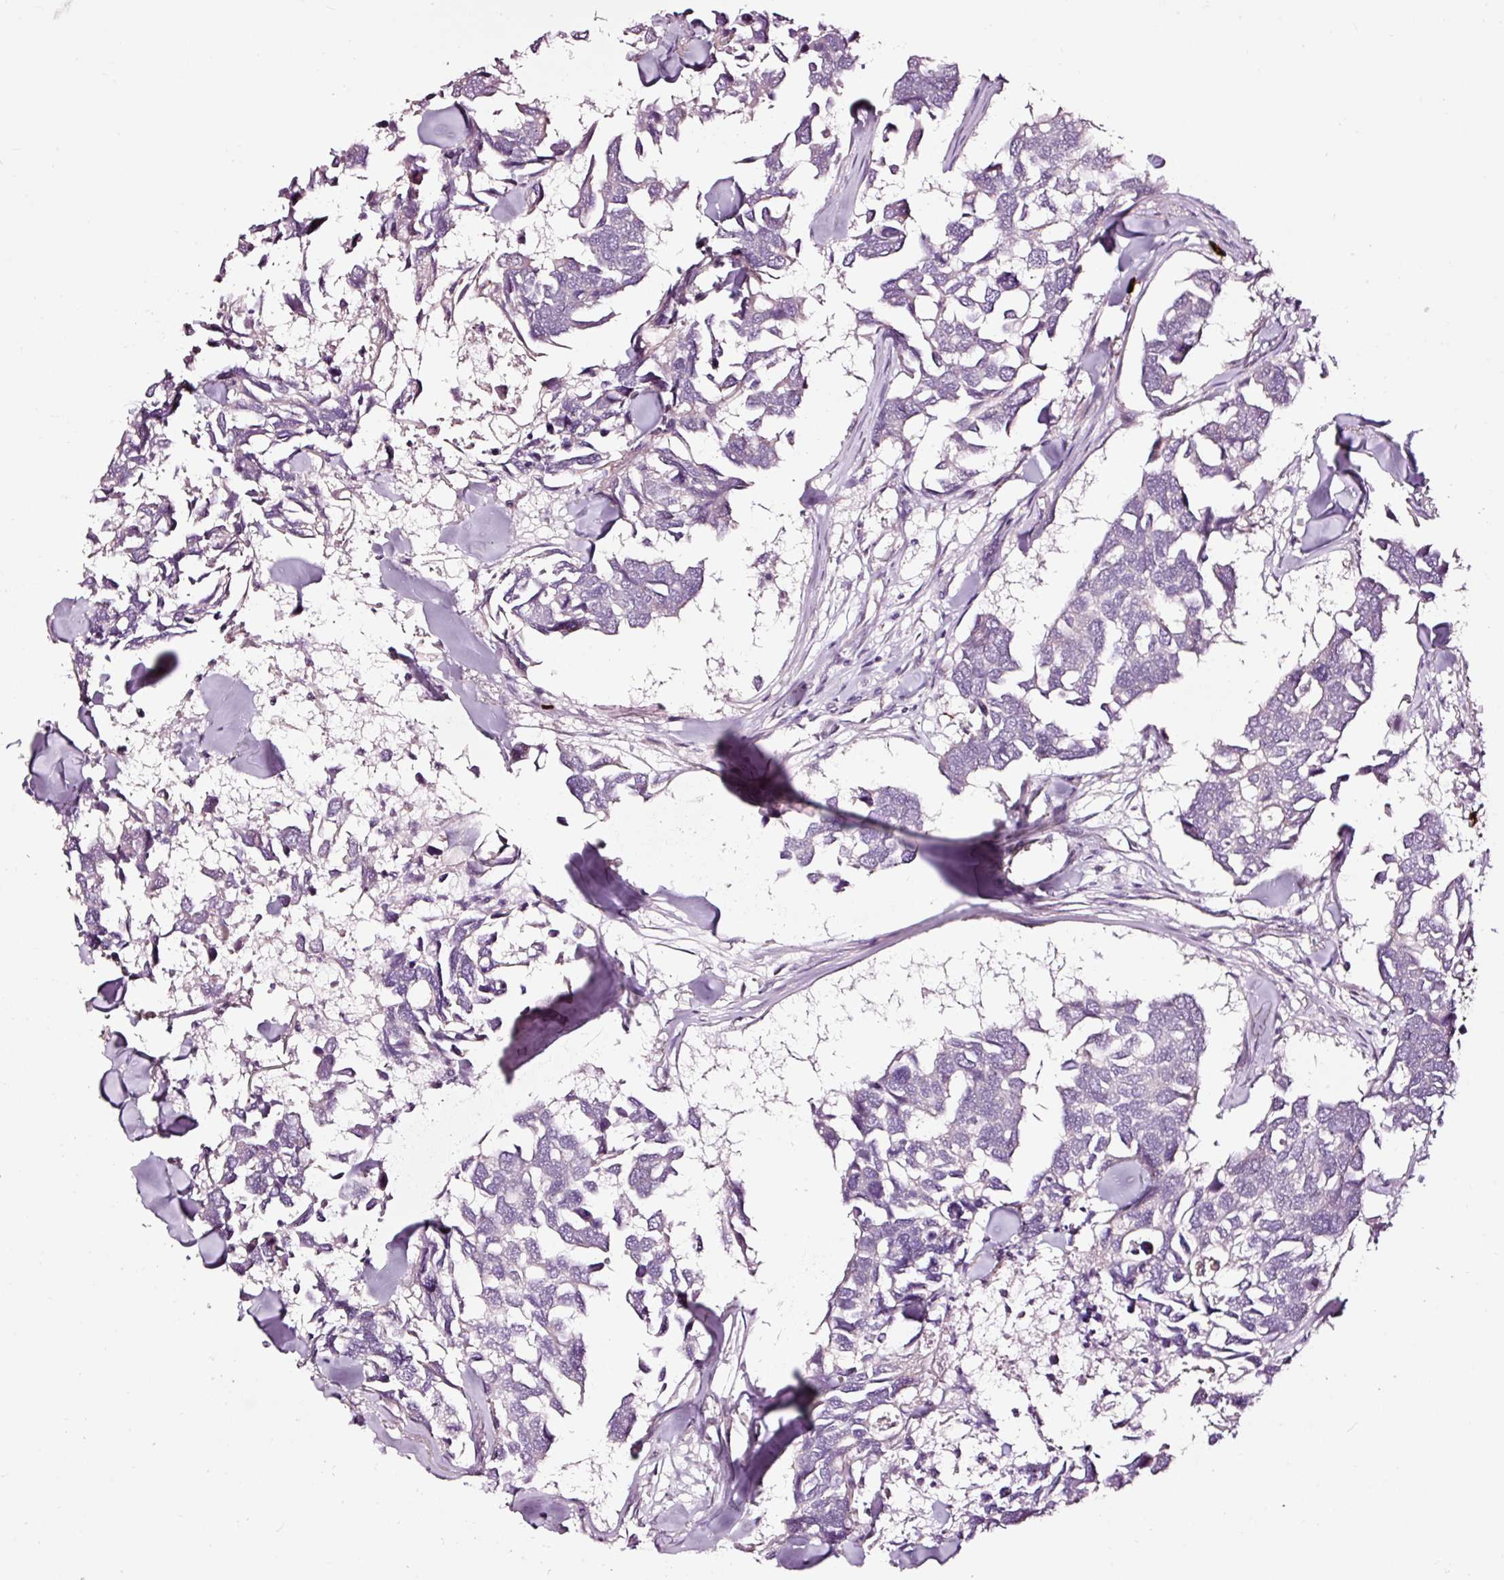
{"staining": {"intensity": "negative", "quantity": "none", "location": "none"}, "tissue": "breast cancer", "cell_type": "Tumor cells", "image_type": "cancer", "snomed": [{"axis": "morphology", "description": "Duct carcinoma"}, {"axis": "topography", "description": "Breast"}], "caption": "Tumor cells show no significant protein positivity in intraductal carcinoma (breast).", "gene": "UTP14A", "patient": {"sex": "female", "age": 83}}